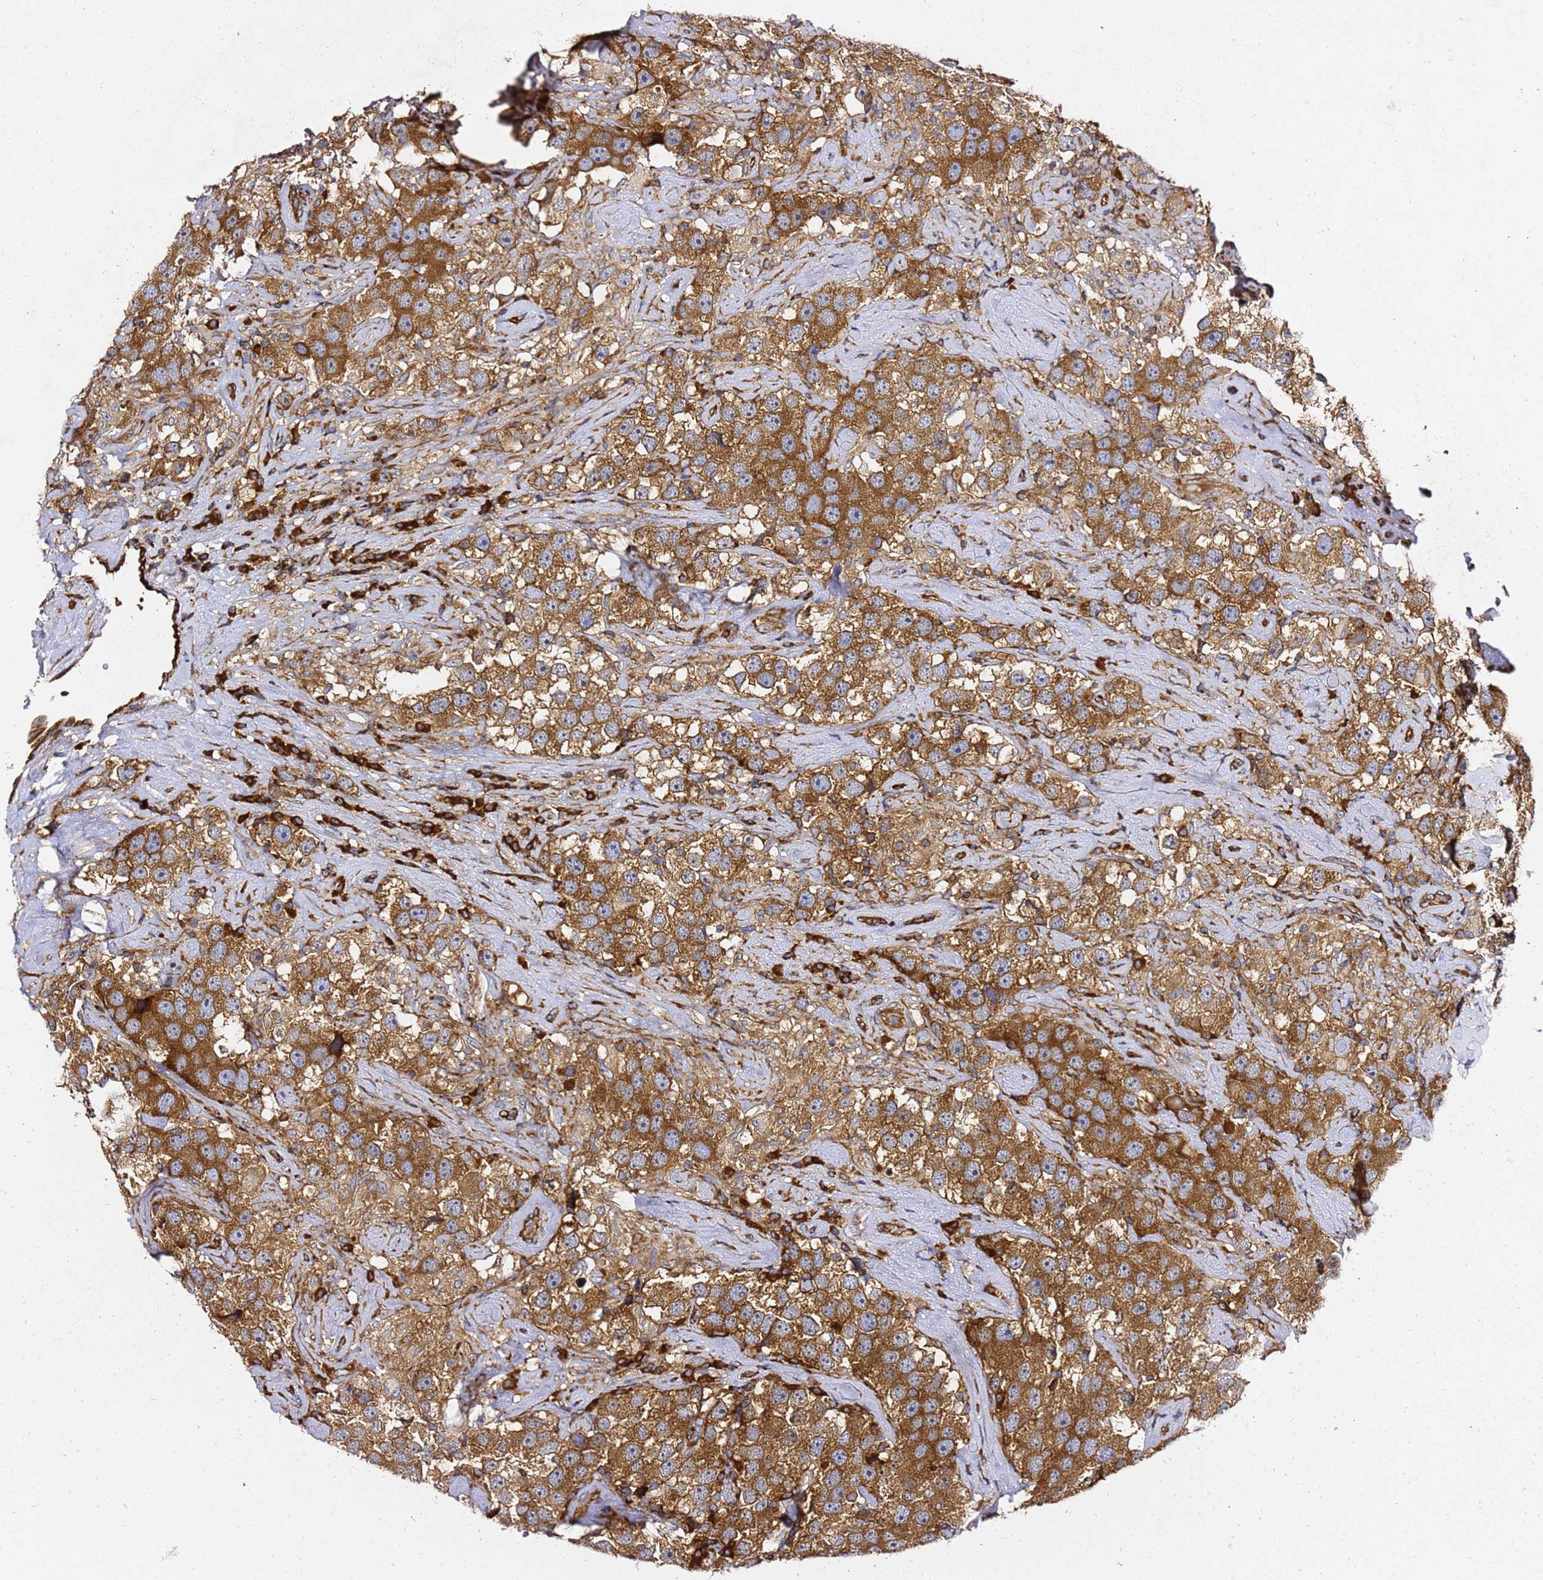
{"staining": {"intensity": "strong", "quantity": ">75%", "location": "cytoplasmic/membranous"}, "tissue": "testis cancer", "cell_type": "Tumor cells", "image_type": "cancer", "snomed": [{"axis": "morphology", "description": "Seminoma, NOS"}, {"axis": "topography", "description": "Testis"}], "caption": "Testis cancer was stained to show a protein in brown. There is high levels of strong cytoplasmic/membranous staining in about >75% of tumor cells.", "gene": "TPST1", "patient": {"sex": "male", "age": 49}}